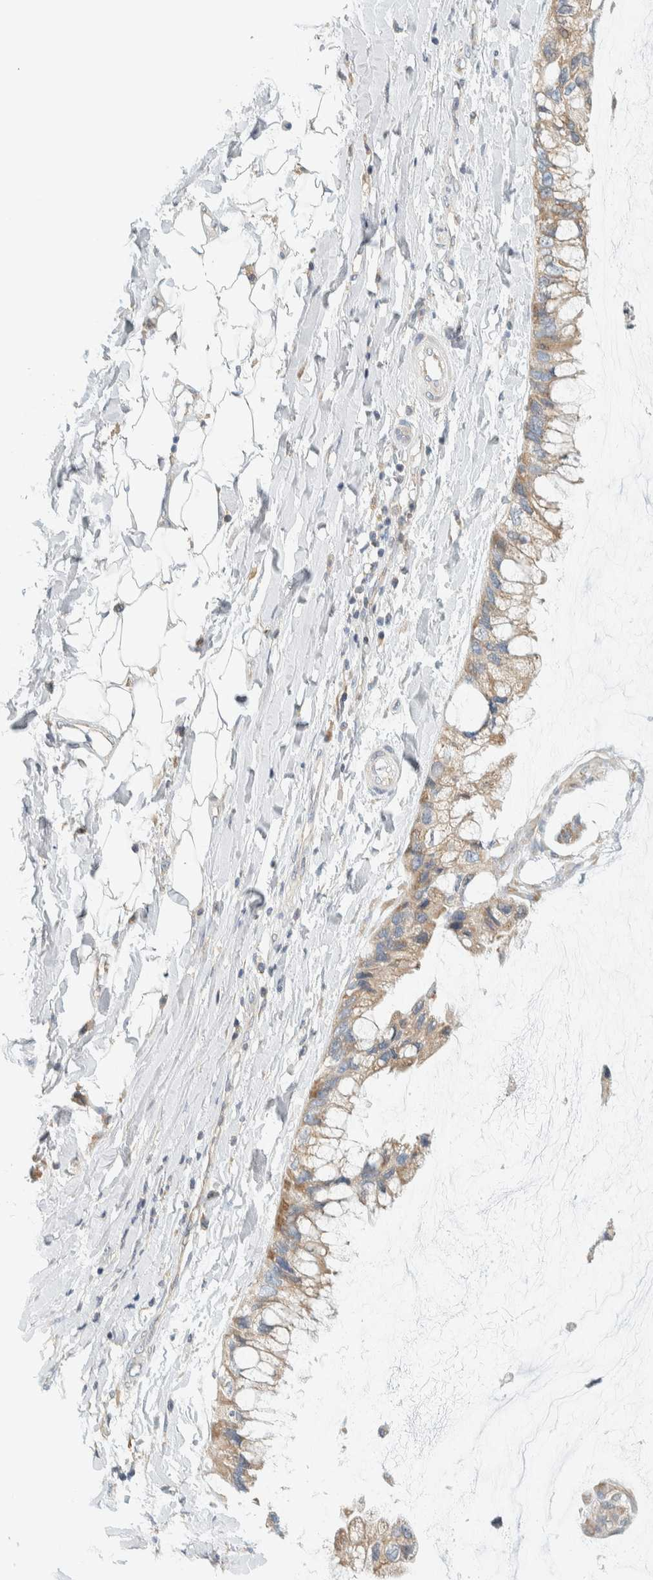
{"staining": {"intensity": "weak", "quantity": ">75%", "location": "cytoplasmic/membranous"}, "tissue": "ovarian cancer", "cell_type": "Tumor cells", "image_type": "cancer", "snomed": [{"axis": "morphology", "description": "Cystadenocarcinoma, mucinous, NOS"}, {"axis": "topography", "description": "Ovary"}], "caption": "This photomicrograph displays ovarian mucinous cystadenocarcinoma stained with immunohistochemistry (IHC) to label a protein in brown. The cytoplasmic/membranous of tumor cells show weak positivity for the protein. Nuclei are counter-stained blue.", "gene": "CCDC57", "patient": {"sex": "female", "age": 39}}